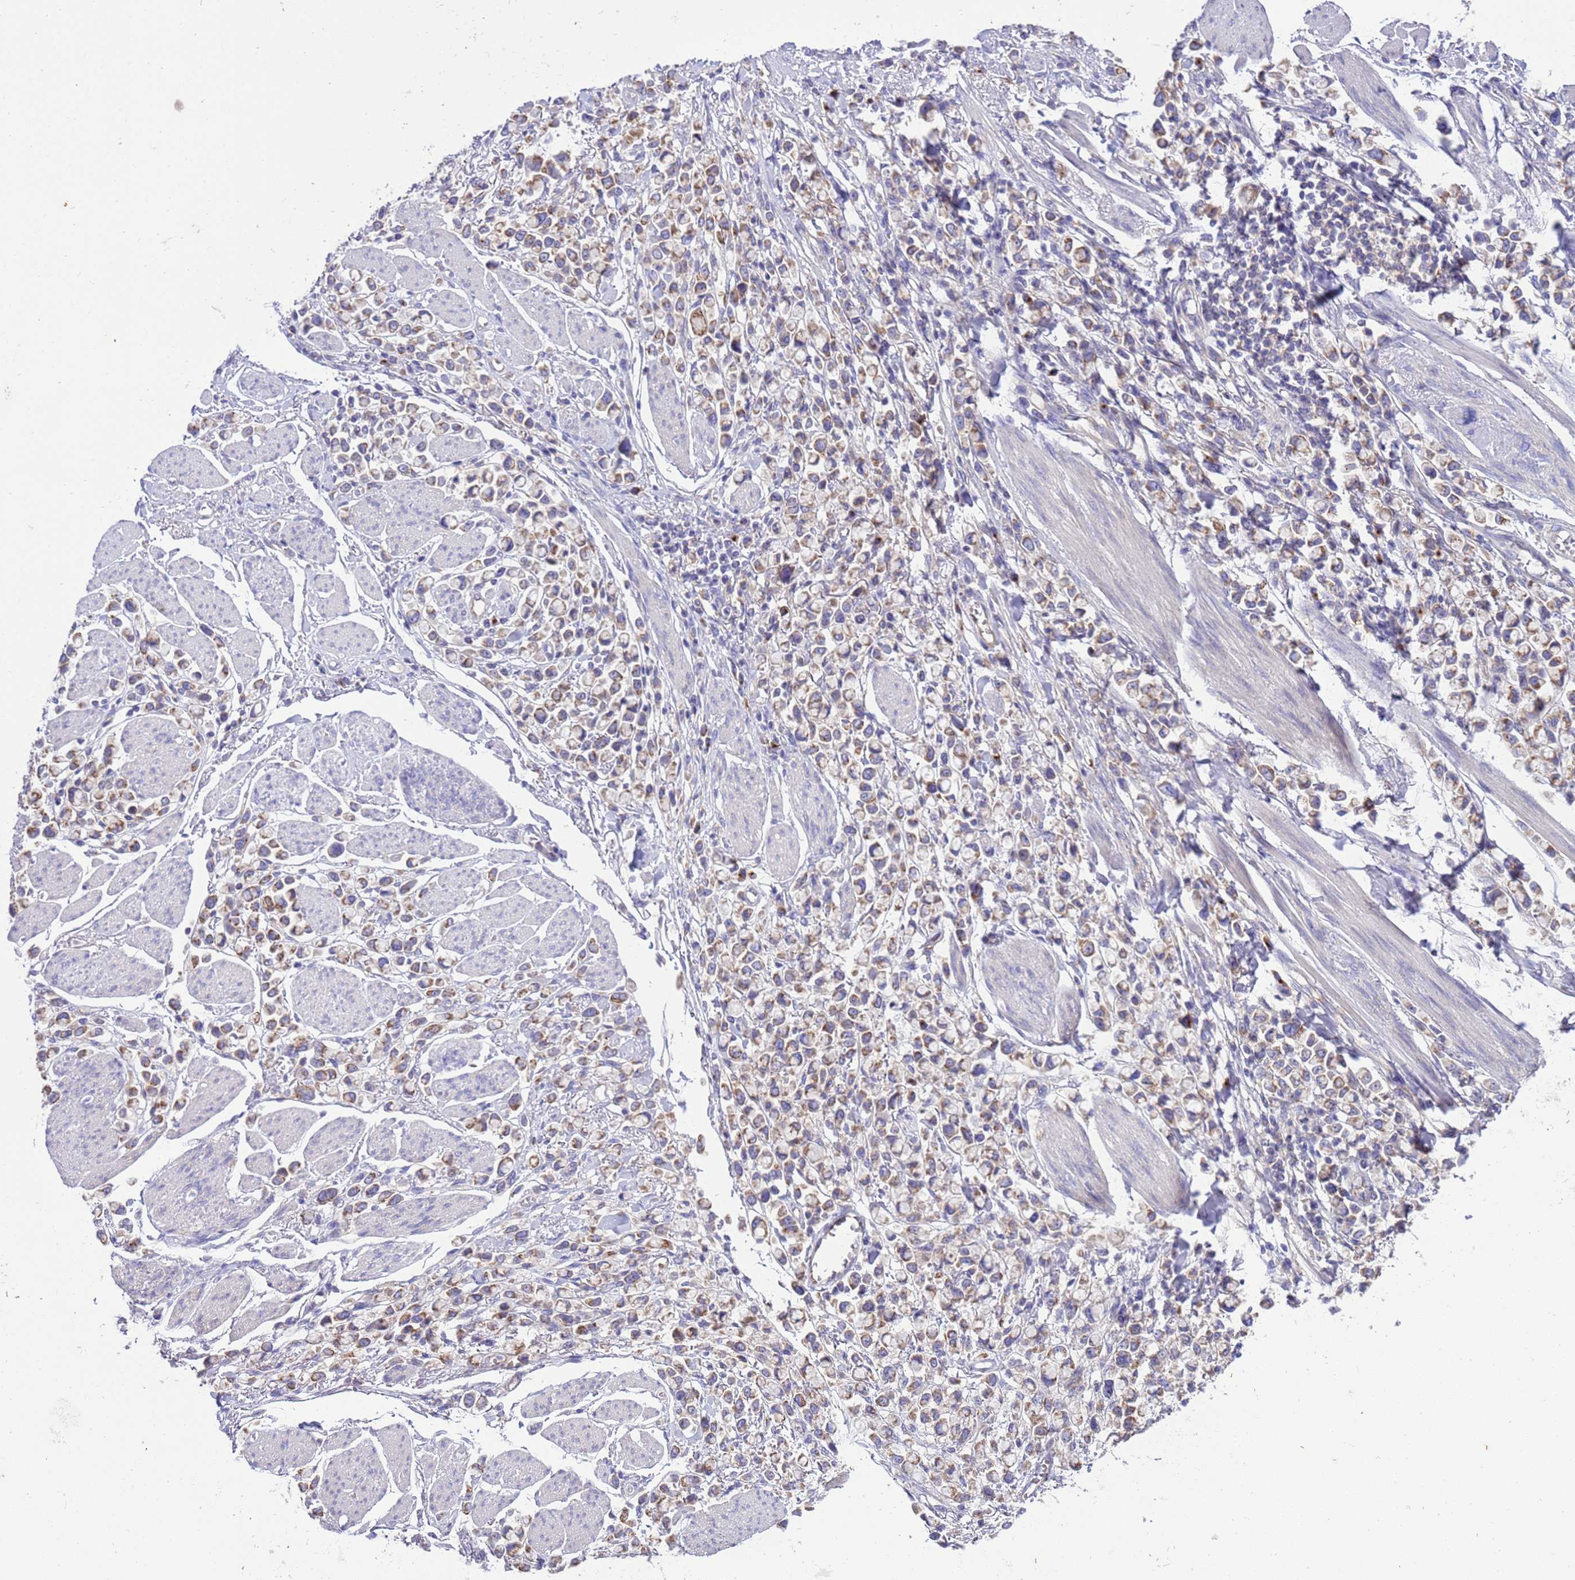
{"staining": {"intensity": "moderate", "quantity": "25%-75%", "location": "cytoplasmic/membranous"}, "tissue": "stomach cancer", "cell_type": "Tumor cells", "image_type": "cancer", "snomed": [{"axis": "morphology", "description": "Adenocarcinoma, NOS"}, {"axis": "topography", "description": "Stomach"}], "caption": "Protein expression by immunohistochemistry (IHC) shows moderate cytoplasmic/membranous positivity in approximately 25%-75% of tumor cells in stomach cancer. (DAB IHC with brightfield microscopy, high magnification).", "gene": "ANAPC1", "patient": {"sex": "female", "age": 81}}